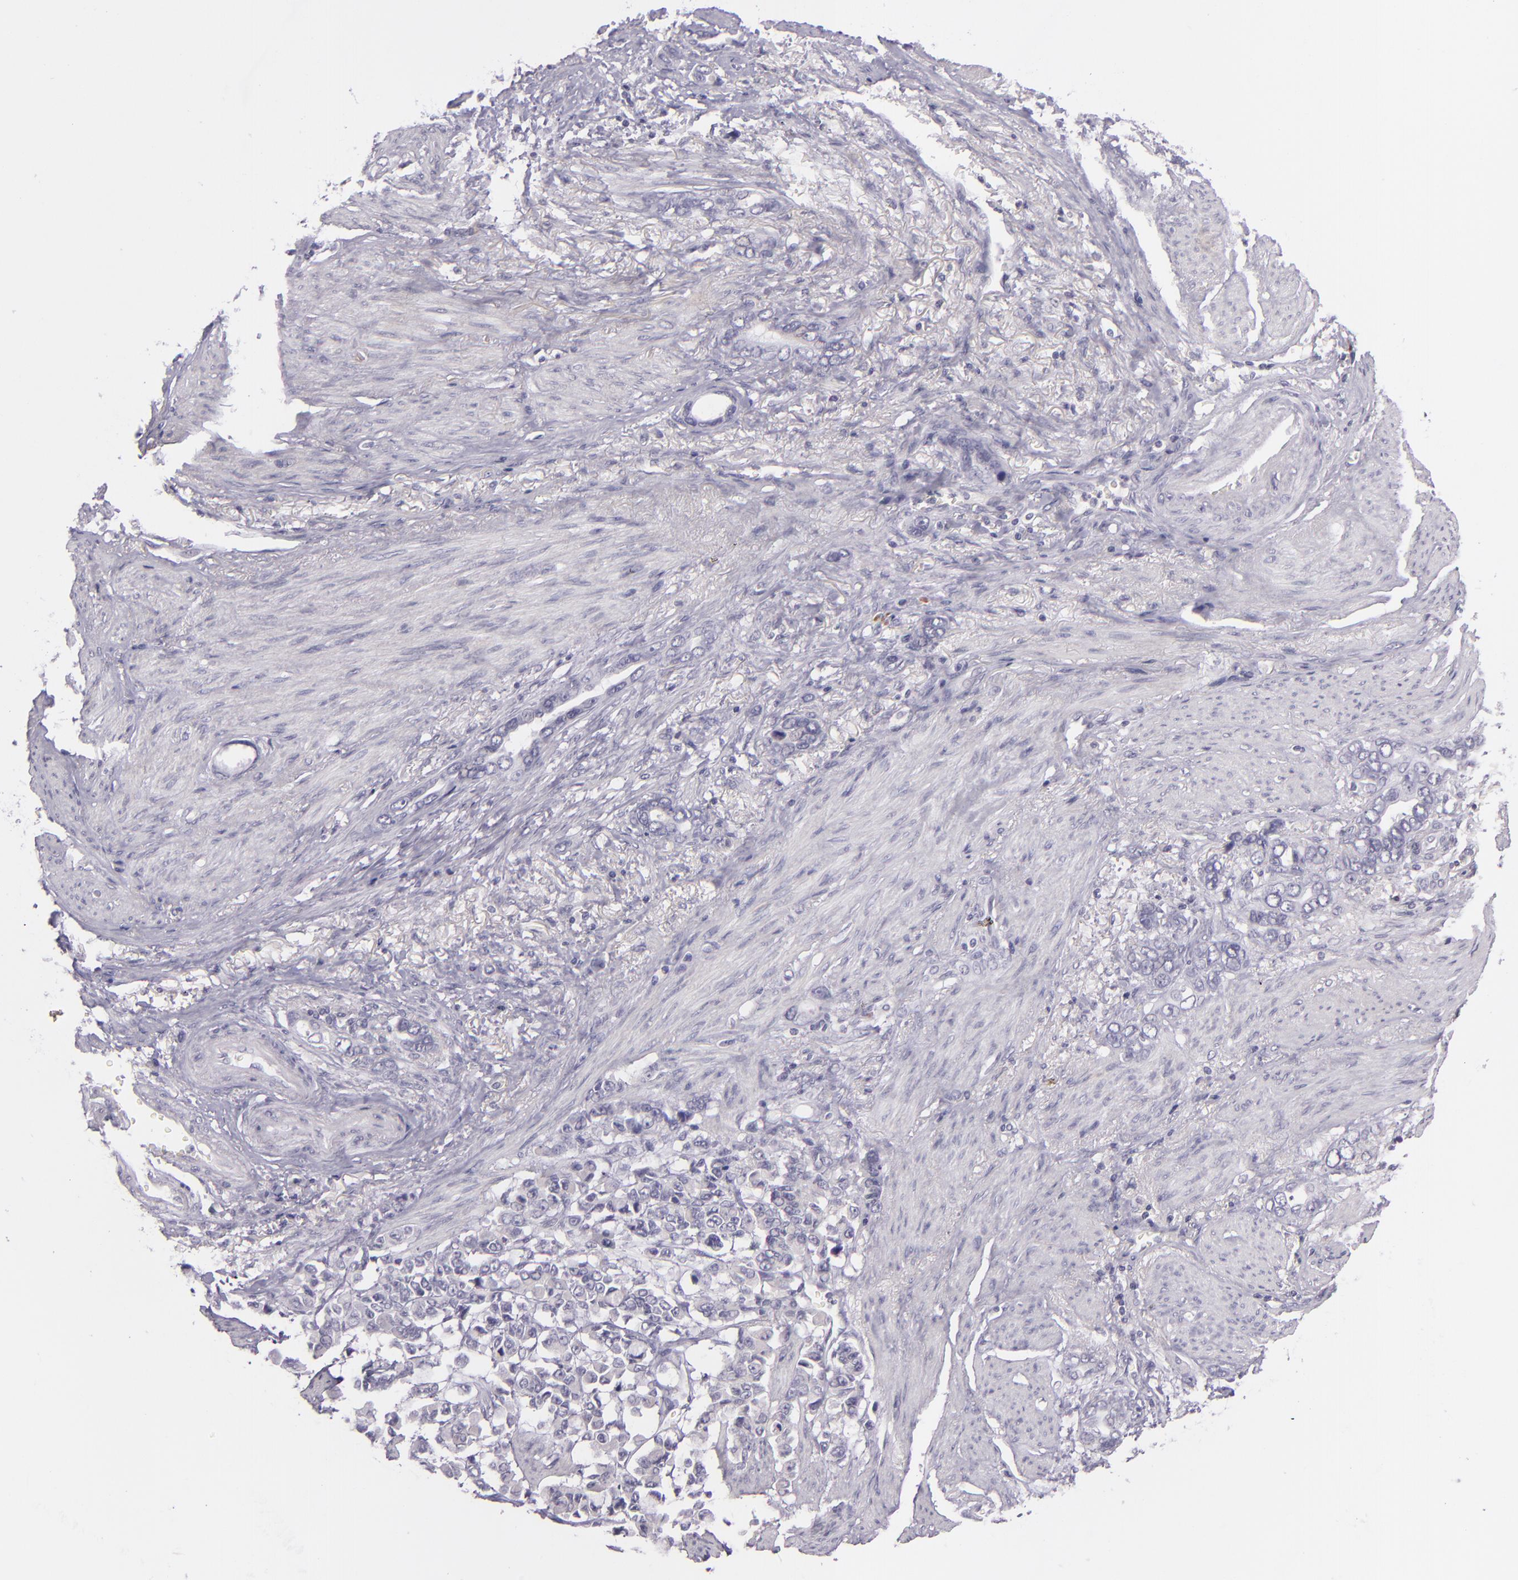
{"staining": {"intensity": "negative", "quantity": "none", "location": "none"}, "tissue": "stomach cancer", "cell_type": "Tumor cells", "image_type": "cancer", "snomed": [{"axis": "morphology", "description": "Adenocarcinoma, NOS"}, {"axis": "topography", "description": "Stomach"}], "caption": "IHC image of stomach cancer stained for a protein (brown), which shows no staining in tumor cells.", "gene": "DAG1", "patient": {"sex": "male", "age": 78}}